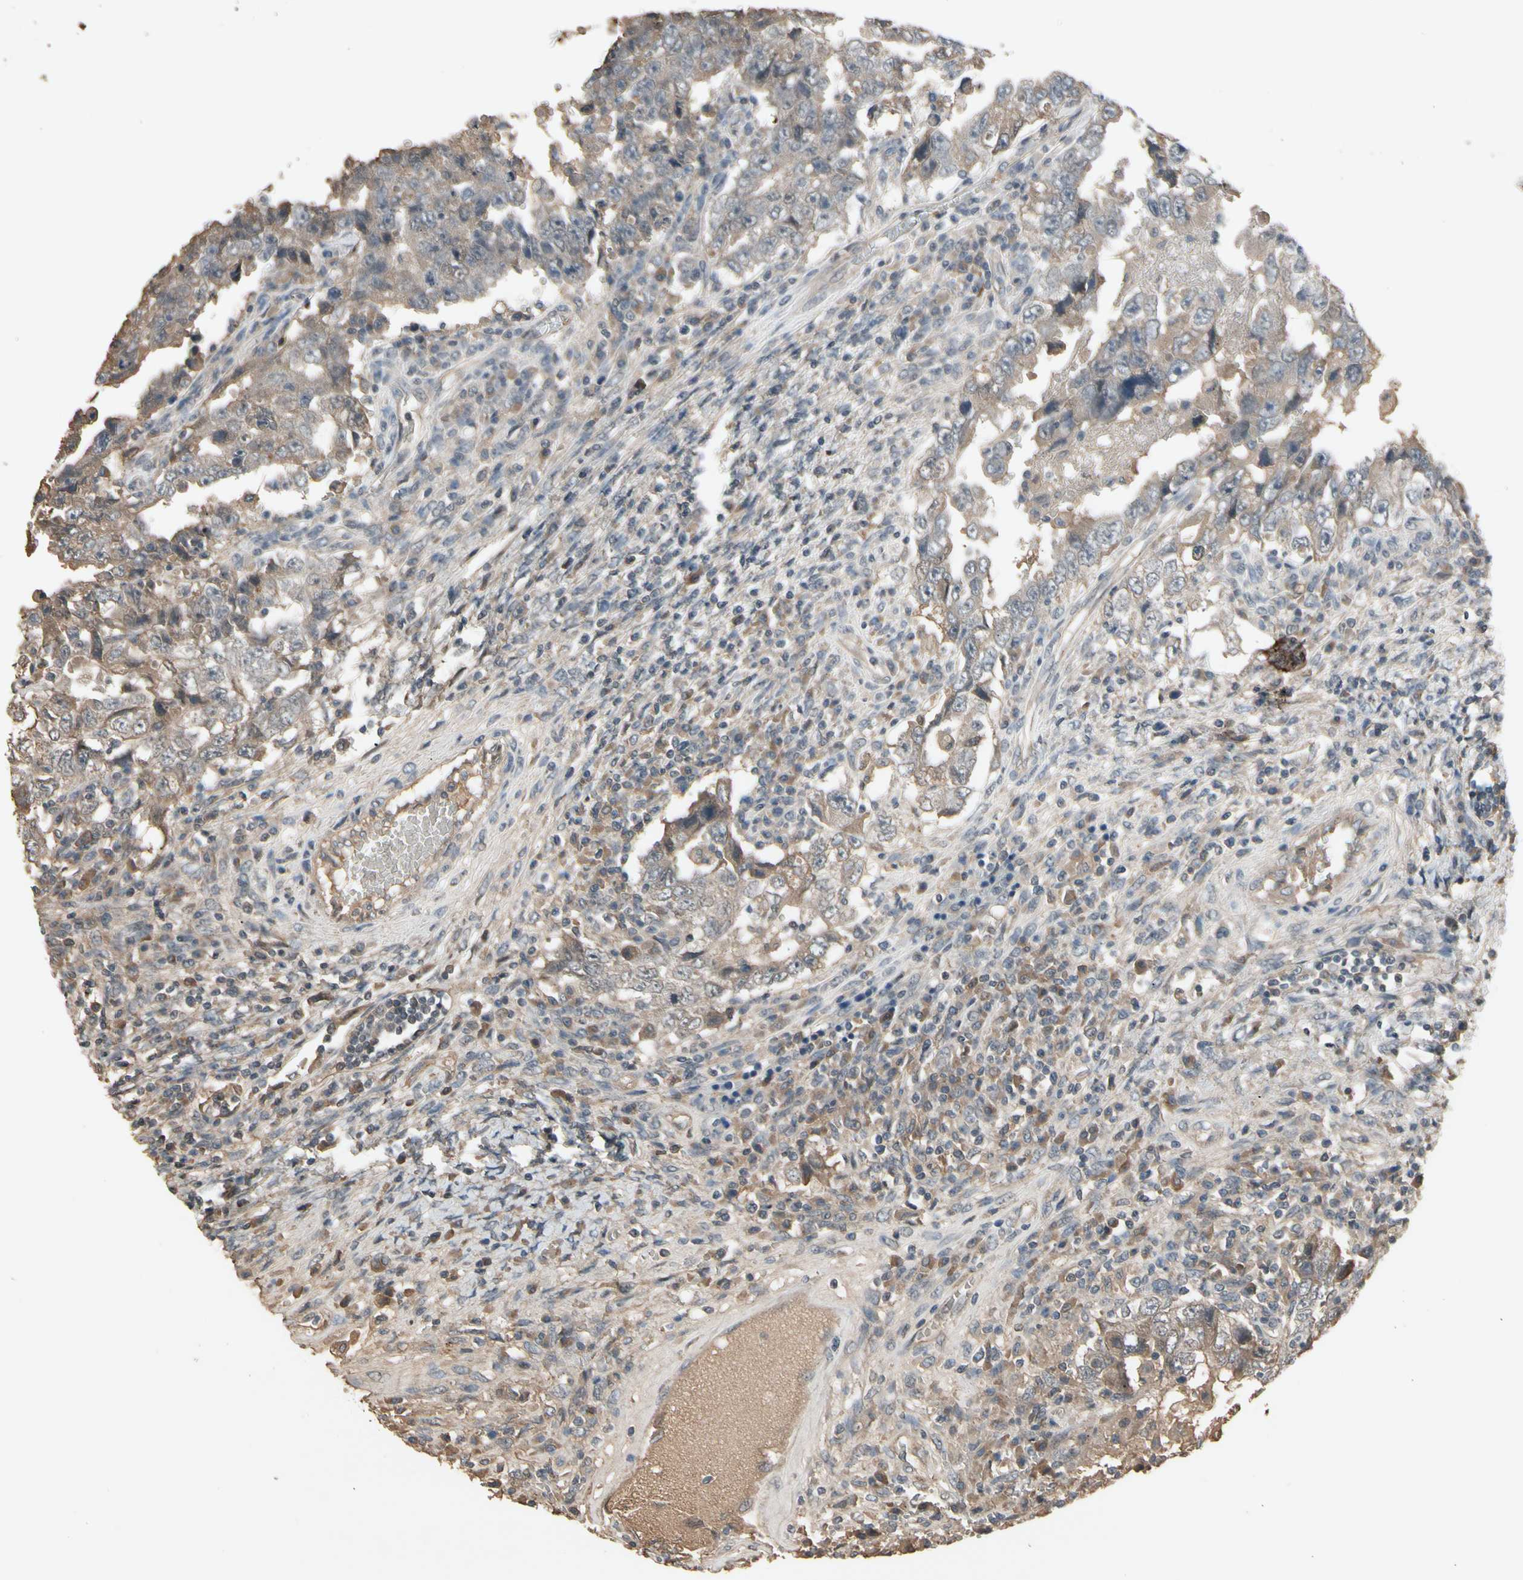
{"staining": {"intensity": "moderate", "quantity": ">75%", "location": "cytoplasmic/membranous"}, "tissue": "testis cancer", "cell_type": "Tumor cells", "image_type": "cancer", "snomed": [{"axis": "morphology", "description": "Carcinoma, Embryonal, NOS"}, {"axis": "topography", "description": "Testis"}], "caption": "Human testis embryonal carcinoma stained with a protein marker demonstrates moderate staining in tumor cells.", "gene": "NSF", "patient": {"sex": "male", "age": 26}}